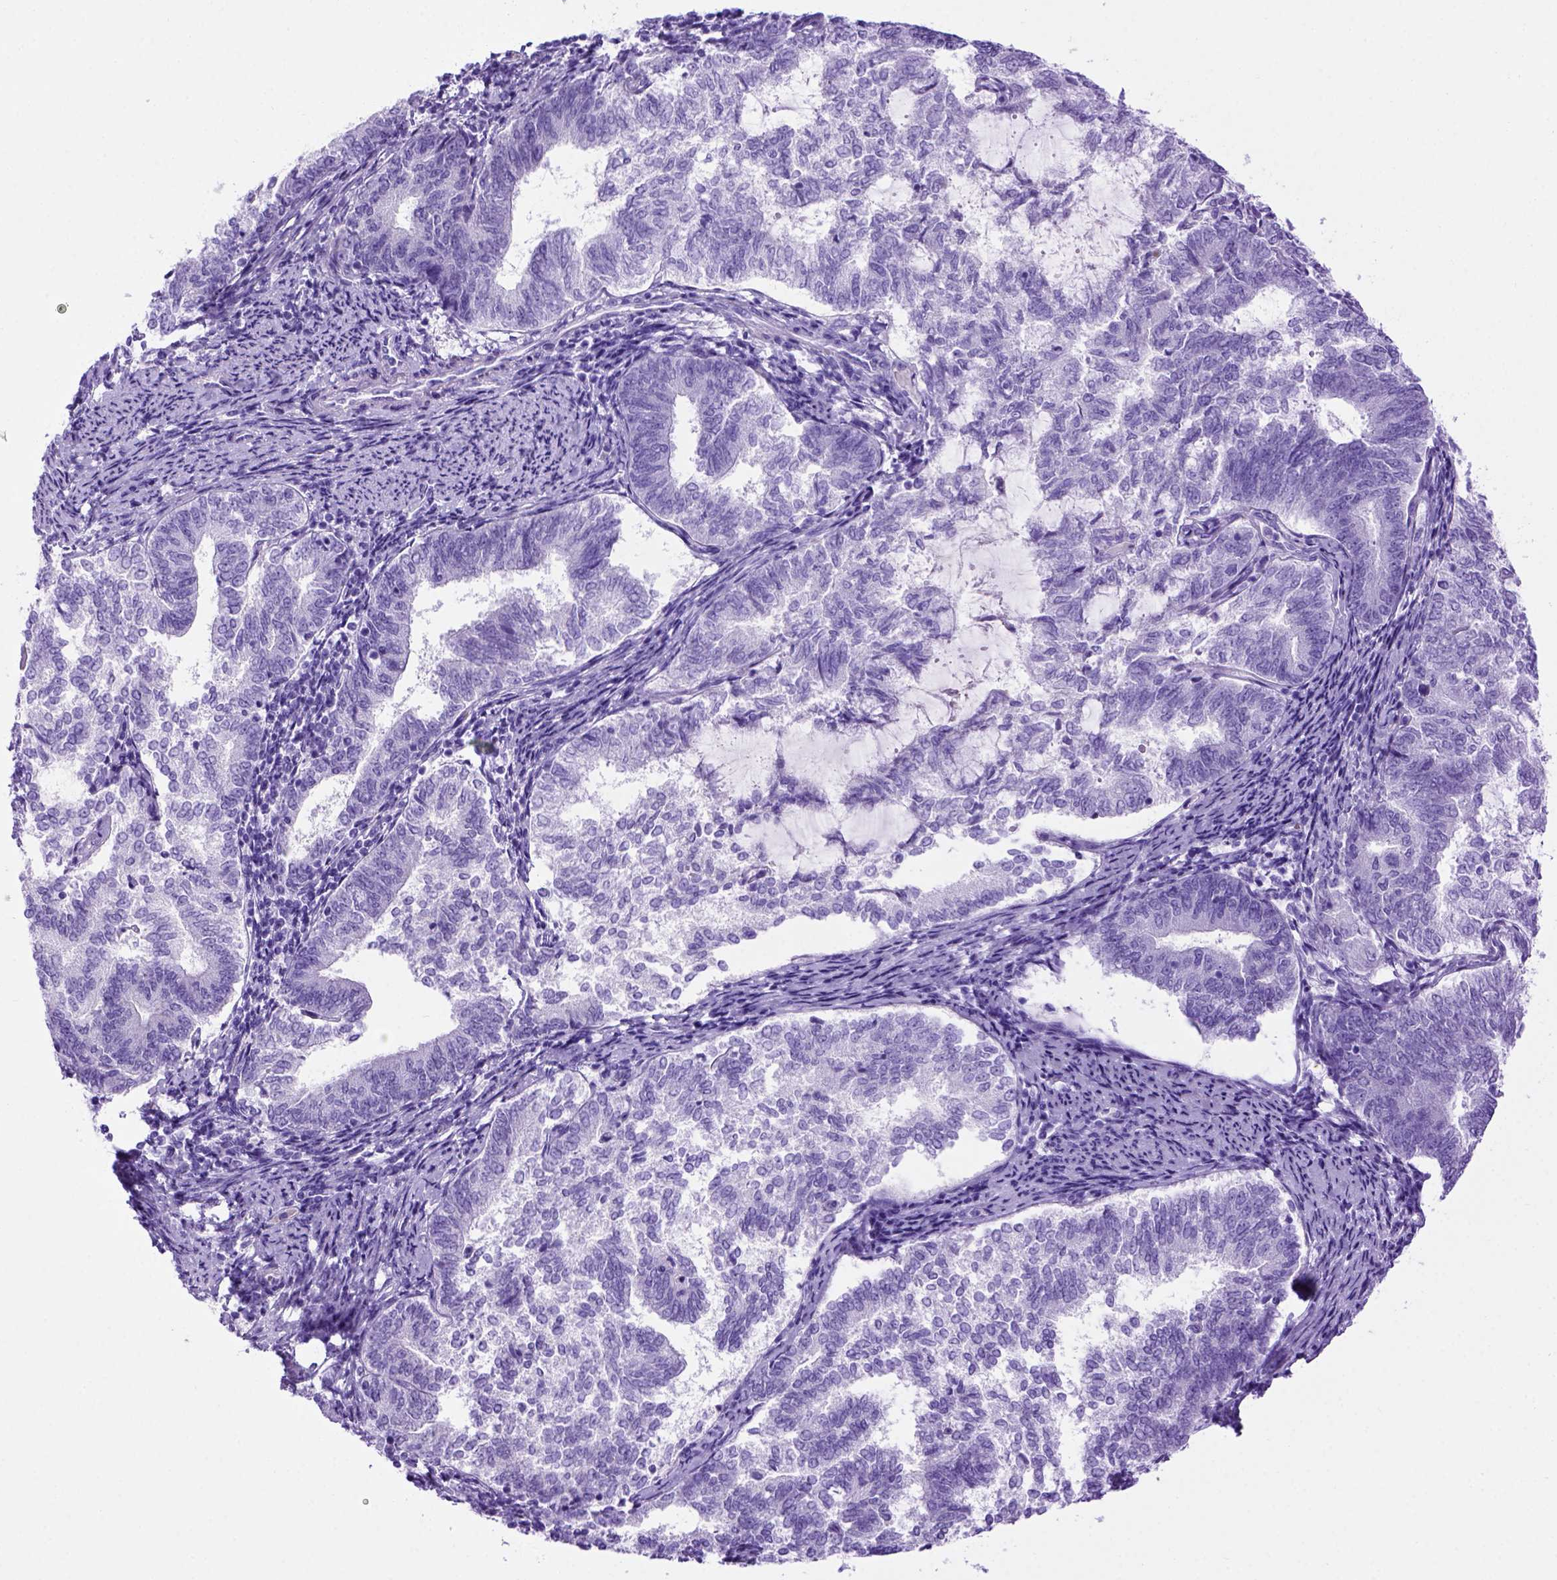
{"staining": {"intensity": "negative", "quantity": "none", "location": "none"}, "tissue": "endometrial cancer", "cell_type": "Tumor cells", "image_type": "cancer", "snomed": [{"axis": "morphology", "description": "Adenocarcinoma, NOS"}, {"axis": "topography", "description": "Endometrium"}], "caption": "Tumor cells show no significant protein expression in endometrial cancer.", "gene": "MEOX2", "patient": {"sex": "female", "age": 65}}